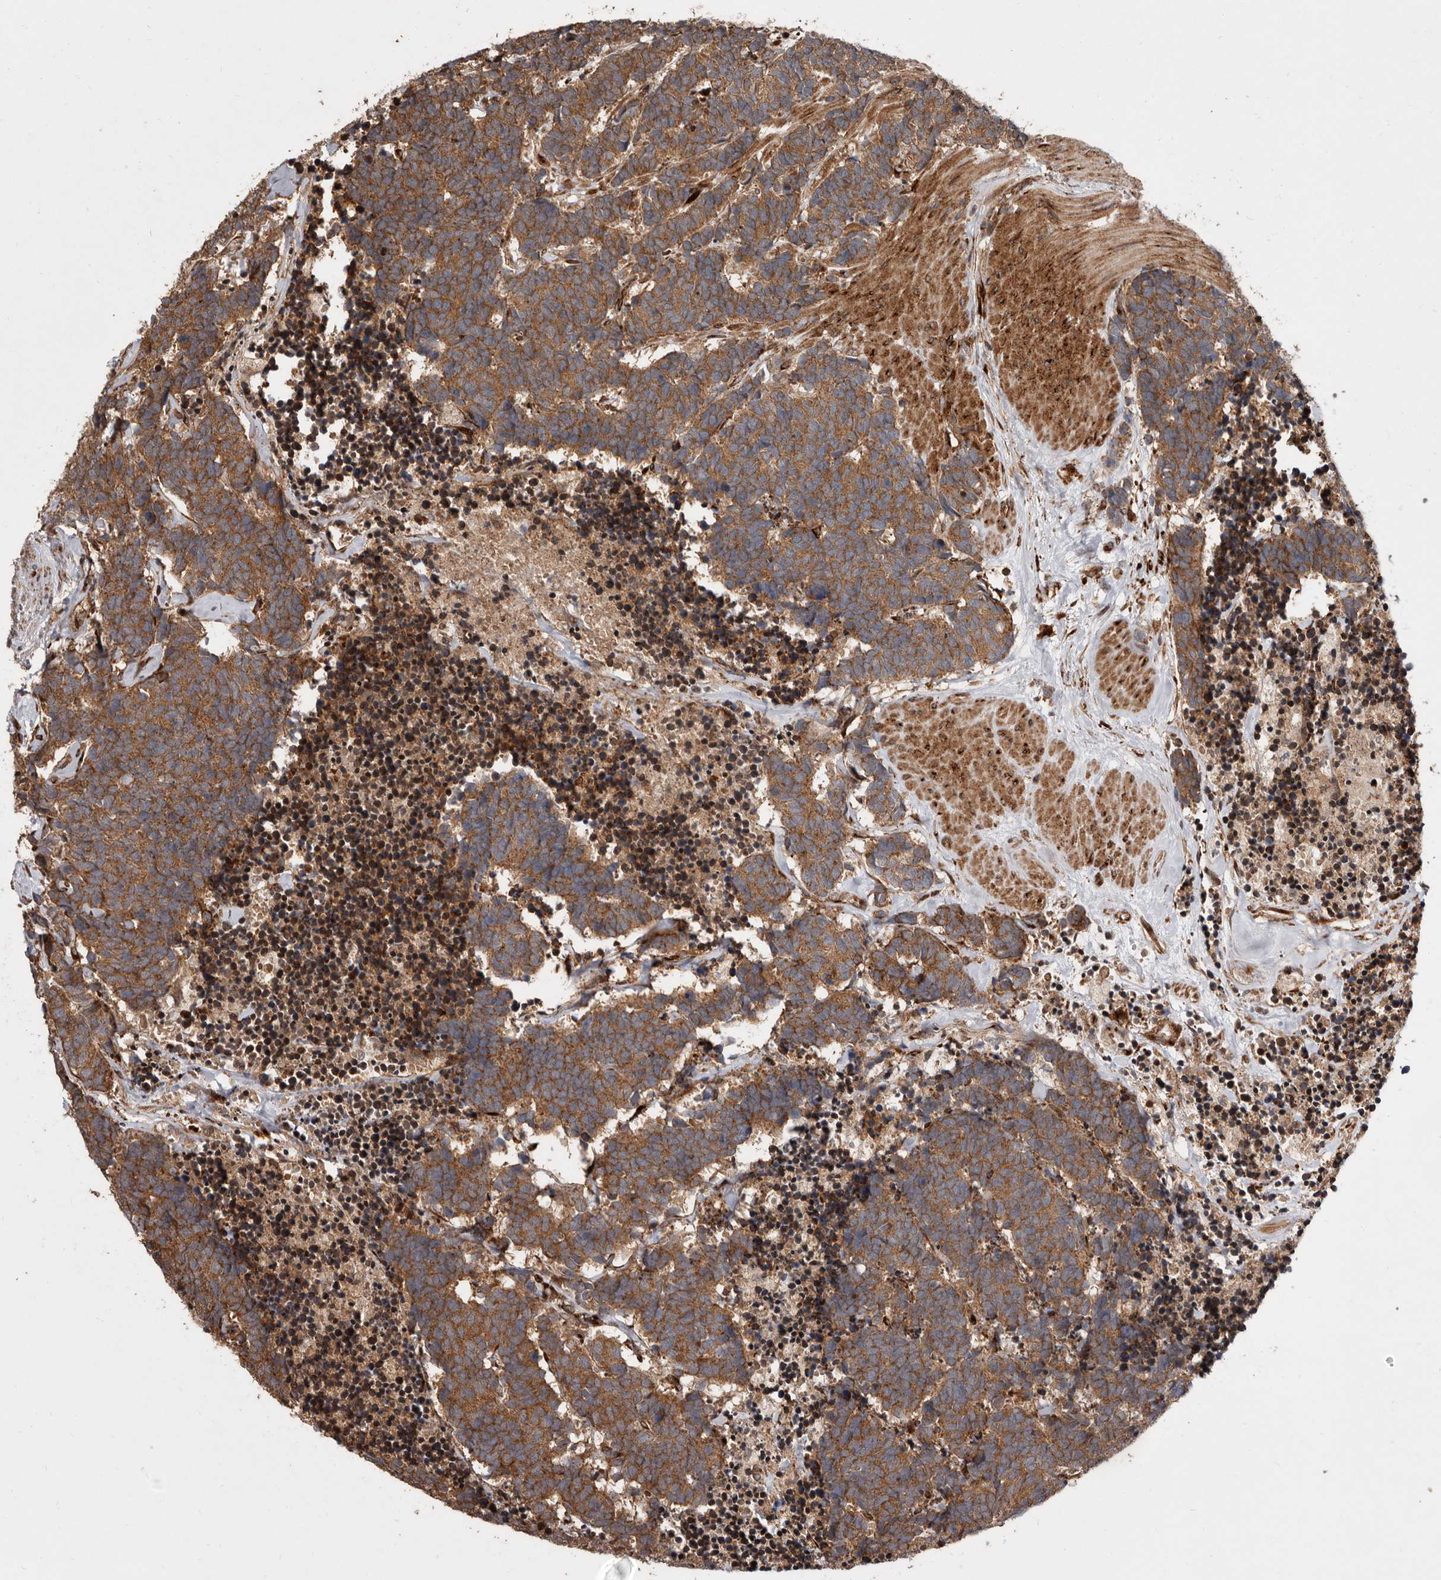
{"staining": {"intensity": "moderate", "quantity": ">75%", "location": "cytoplasmic/membranous"}, "tissue": "carcinoid", "cell_type": "Tumor cells", "image_type": "cancer", "snomed": [{"axis": "morphology", "description": "Carcinoma, NOS"}, {"axis": "morphology", "description": "Carcinoid, malignant, NOS"}, {"axis": "topography", "description": "Urinary bladder"}], "caption": "The micrograph exhibits staining of carcinoid, revealing moderate cytoplasmic/membranous protein staining (brown color) within tumor cells.", "gene": "FLAD1", "patient": {"sex": "male", "age": 57}}